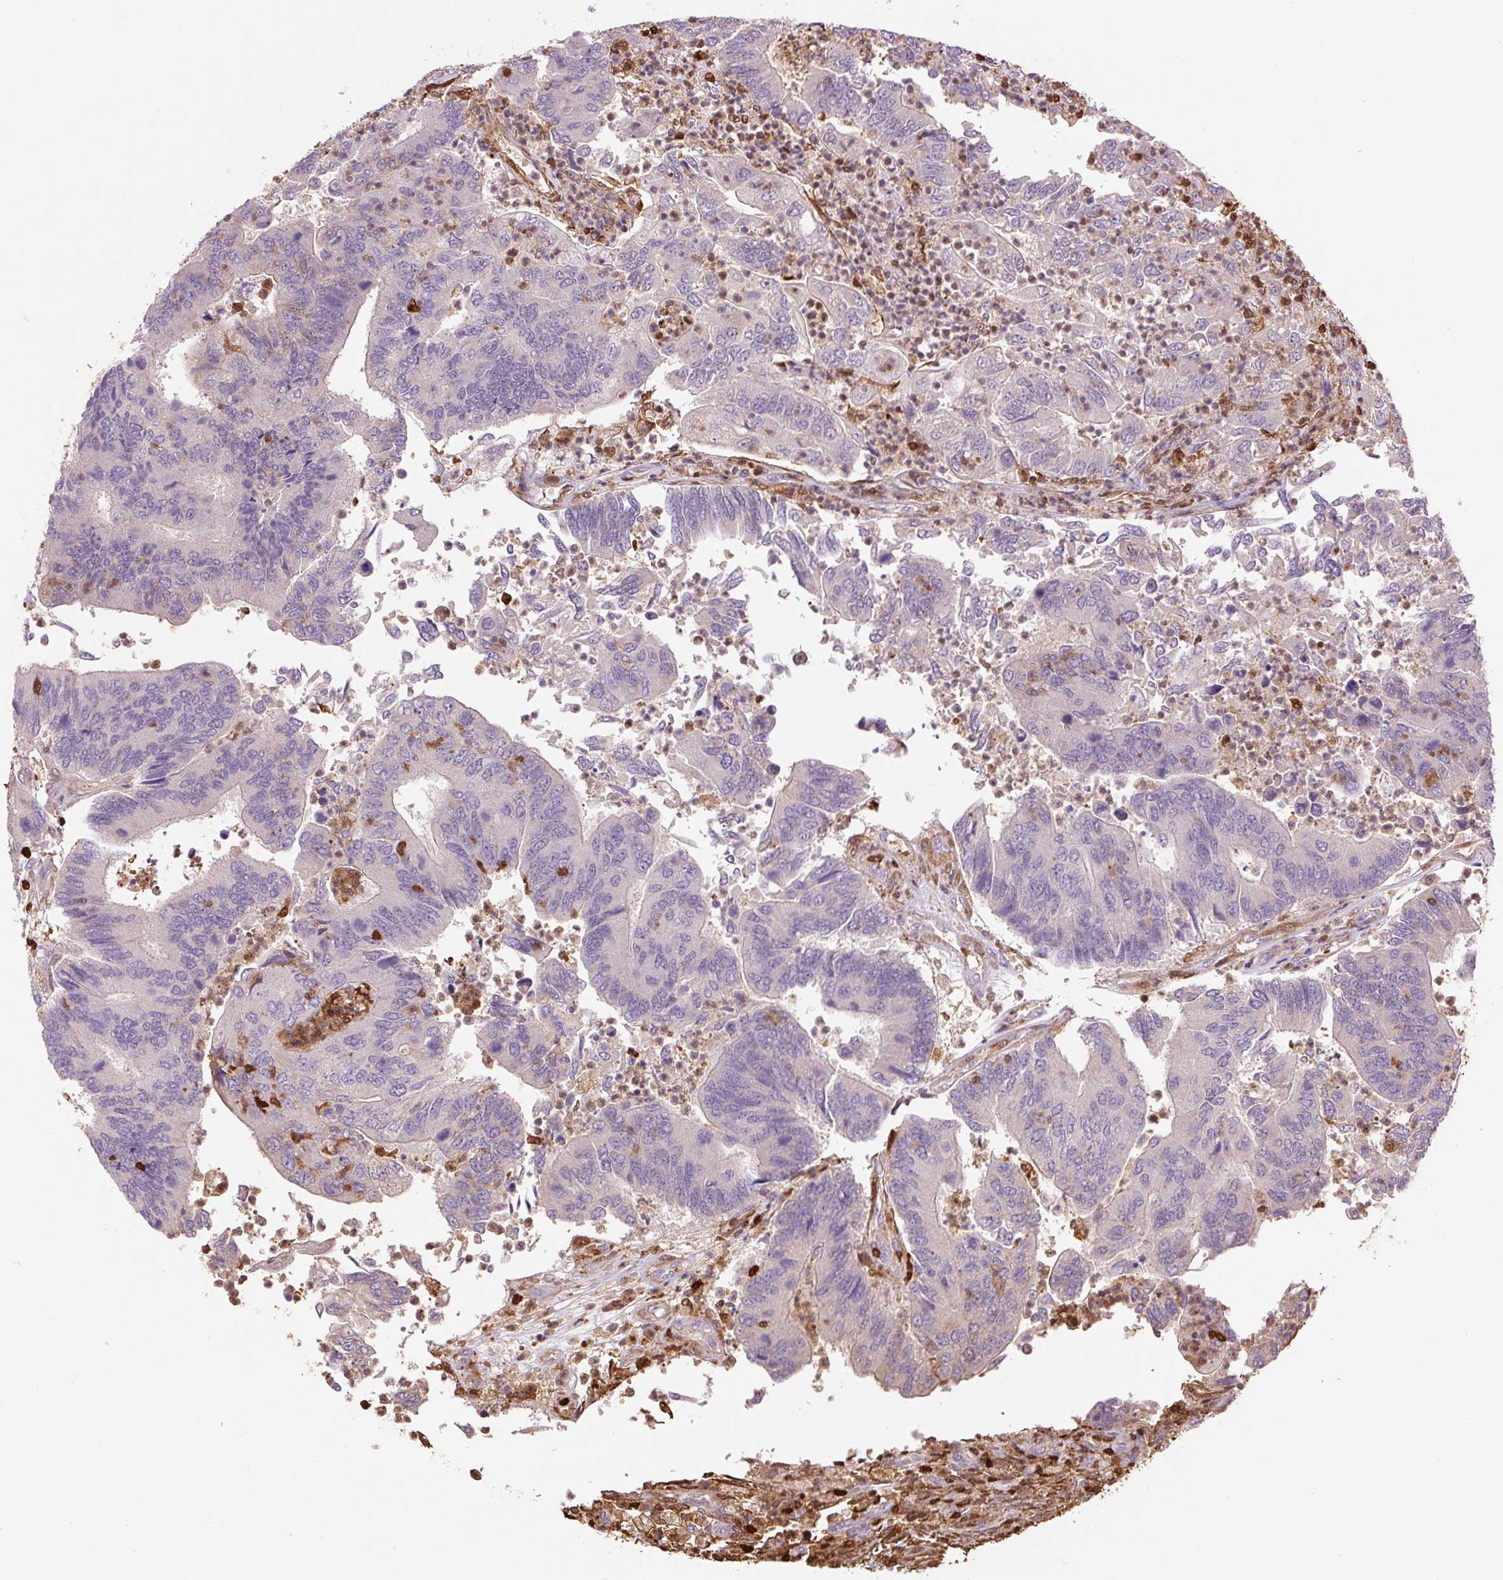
{"staining": {"intensity": "negative", "quantity": "none", "location": "none"}, "tissue": "colorectal cancer", "cell_type": "Tumor cells", "image_type": "cancer", "snomed": [{"axis": "morphology", "description": "Adenocarcinoma, NOS"}, {"axis": "topography", "description": "Colon"}], "caption": "Tumor cells are negative for brown protein staining in colorectal cancer. The staining is performed using DAB brown chromogen with nuclei counter-stained in using hematoxylin.", "gene": "S100A4", "patient": {"sex": "female", "age": 67}}